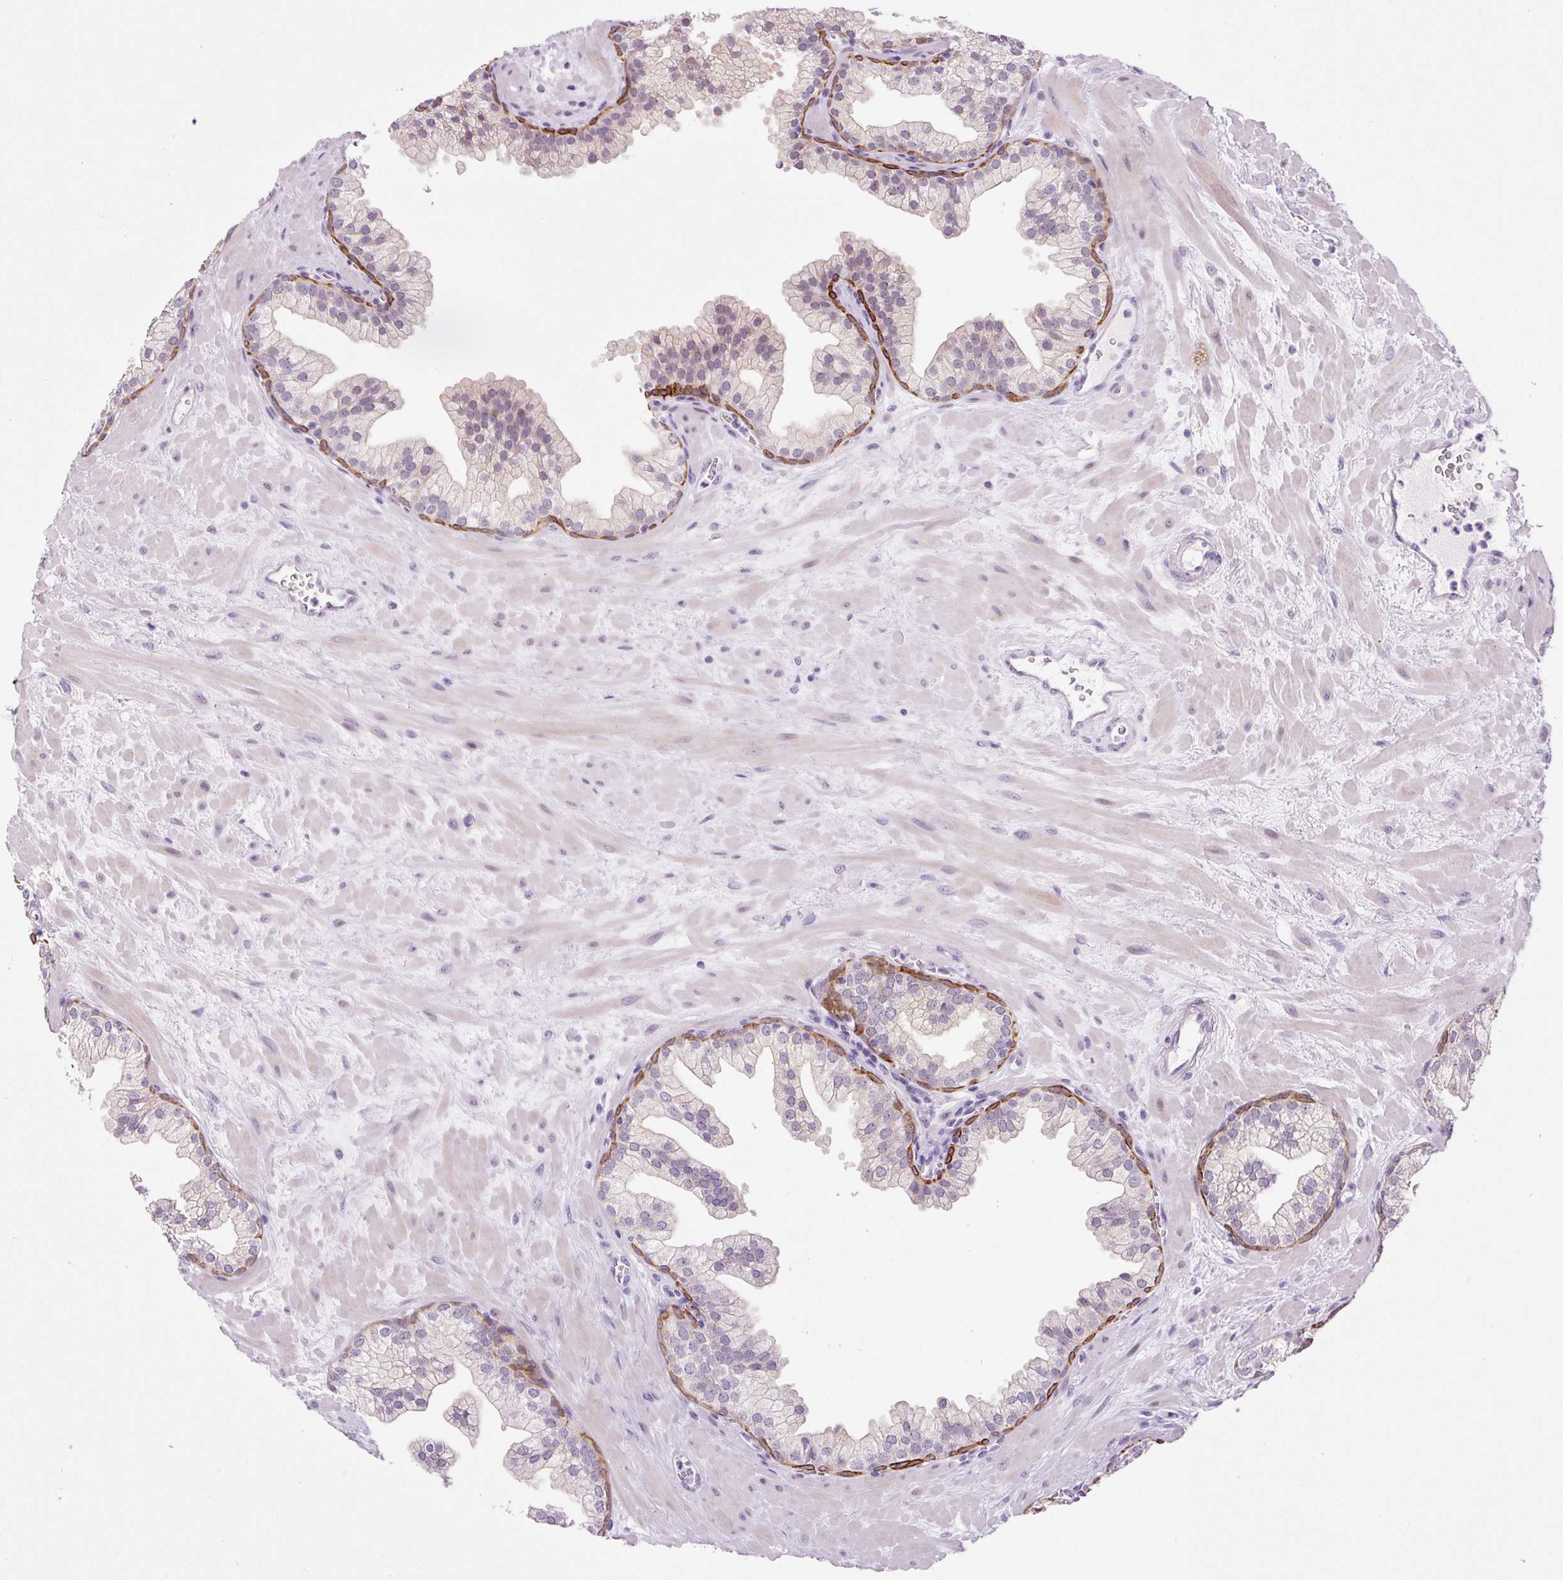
{"staining": {"intensity": "strong", "quantity": "25%-75%", "location": "cytoplasmic/membranous"}, "tissue": "prostate", "cell_type": "Glandular cells", "image_type": "normal", "snomed": [{"axis": "morphology", "description": "Normal tissue, NOS"}, {"axis": "topography", "description": "Prostate"}, {"axis": "topography", "description": "Peripheral nerve tissue"}], "caption": "Glandular cells exhibit high levels of strong cytoplasmic/membranous positivity in about 25%-75% of cells in unremarkable prostate. The staining was performed using DAB (3,3'-diaminobenzidine) to visualize the protein expression in brown, while the nuclei were stained in blue with hematoxylin (Magnification: 20x).", "gene": "SRC", "patient": {"sex": "male", "age": 61}}